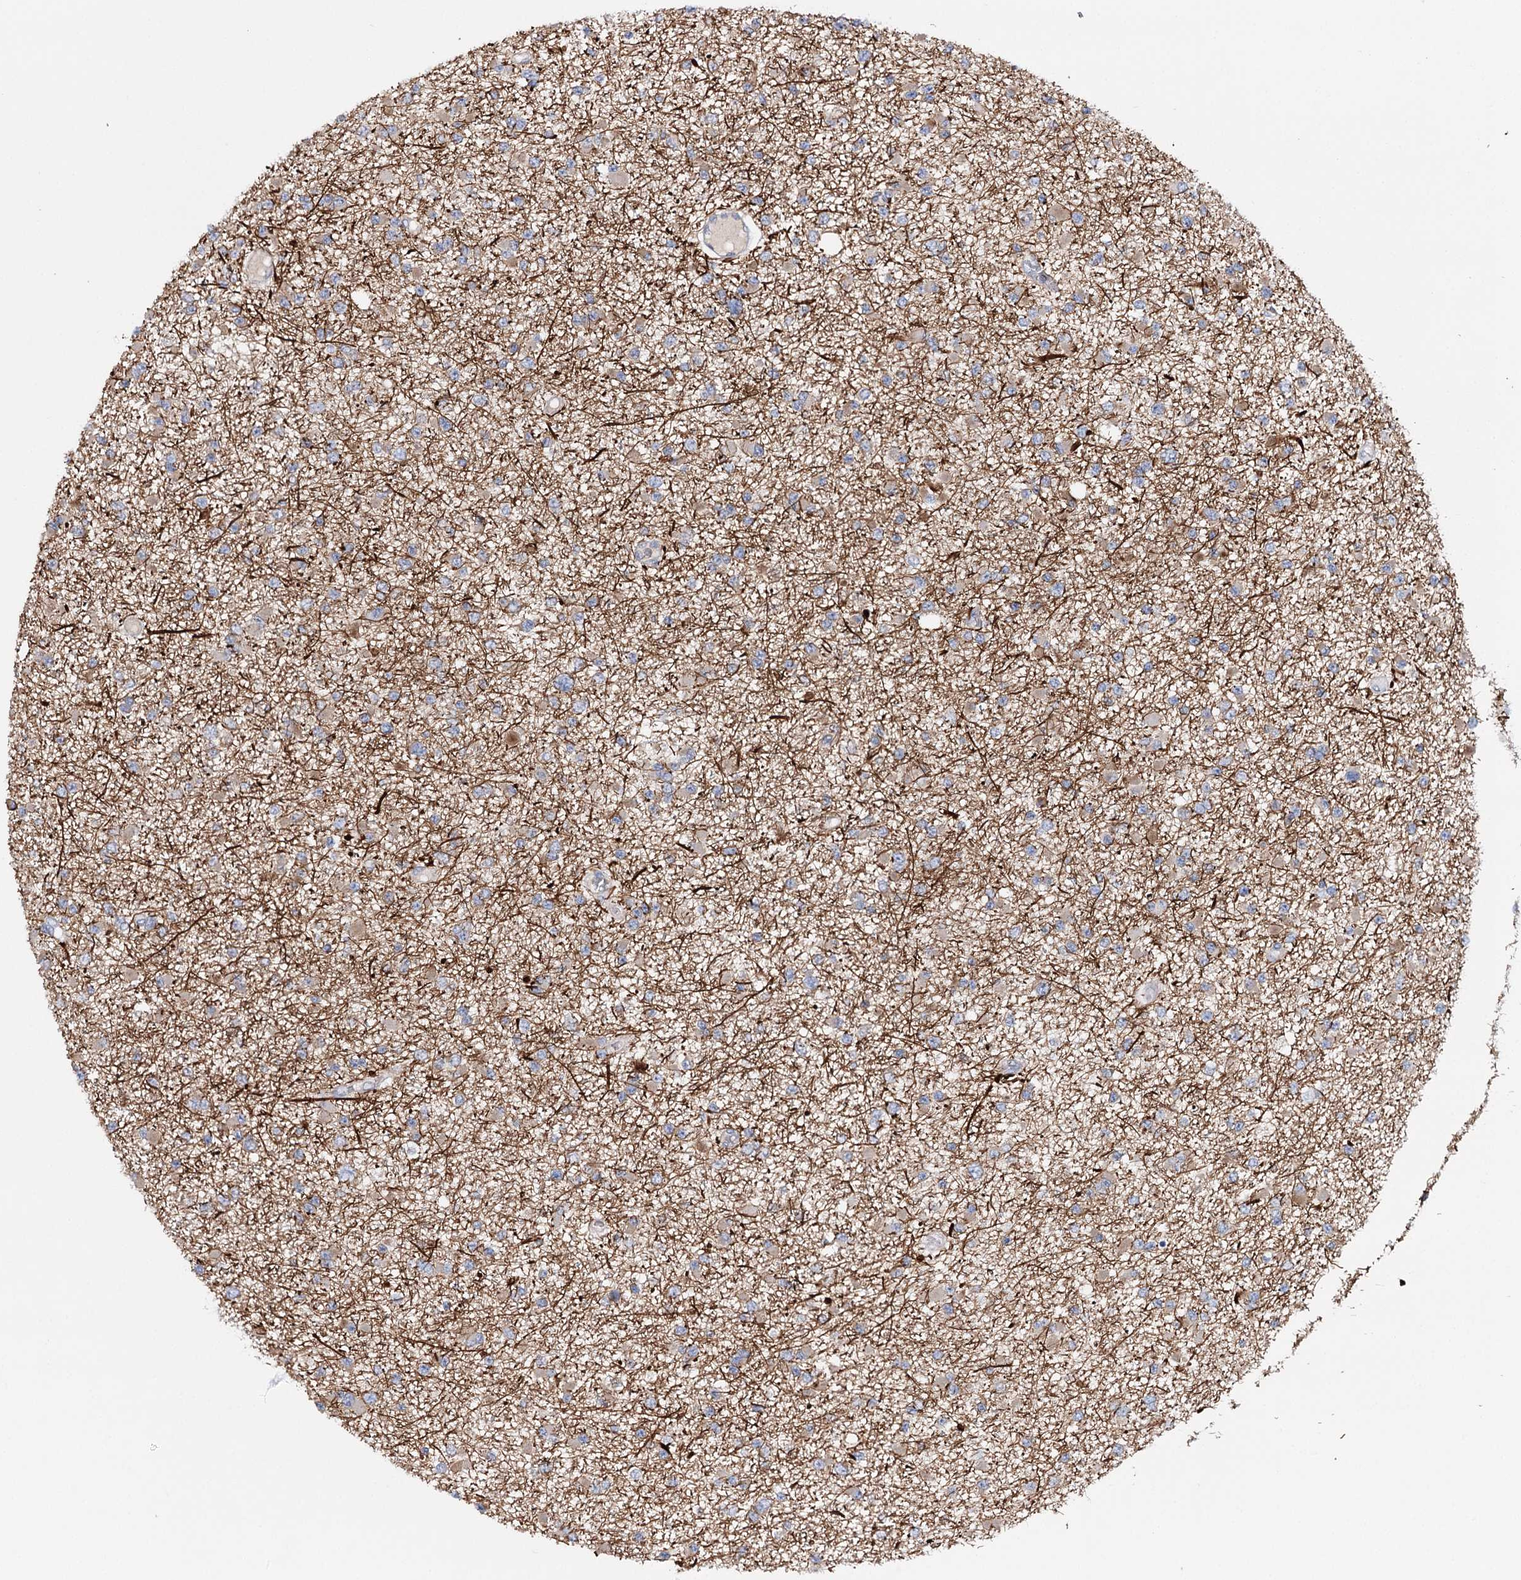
{"staining": {"intensity": "weak", "quantity": "<25%", "location": "cytoplasmic/membranous"}, "tissue": "glioma", "cell_type": "Tumor cells", "image_type": "cancer", "snomed": [{"axis": "morphology", "description": "Glioma, malignant, Low grade"}, {"axis": "topography", "description": "Brain"}], "caption": "Malignant glioma (low-grade) stained for a protein using immunohistochemistry (IHC) demonstrates no staining tumor cells.", "gene": "CFAP46", "patient": {"sex": "female", "age": 22}}